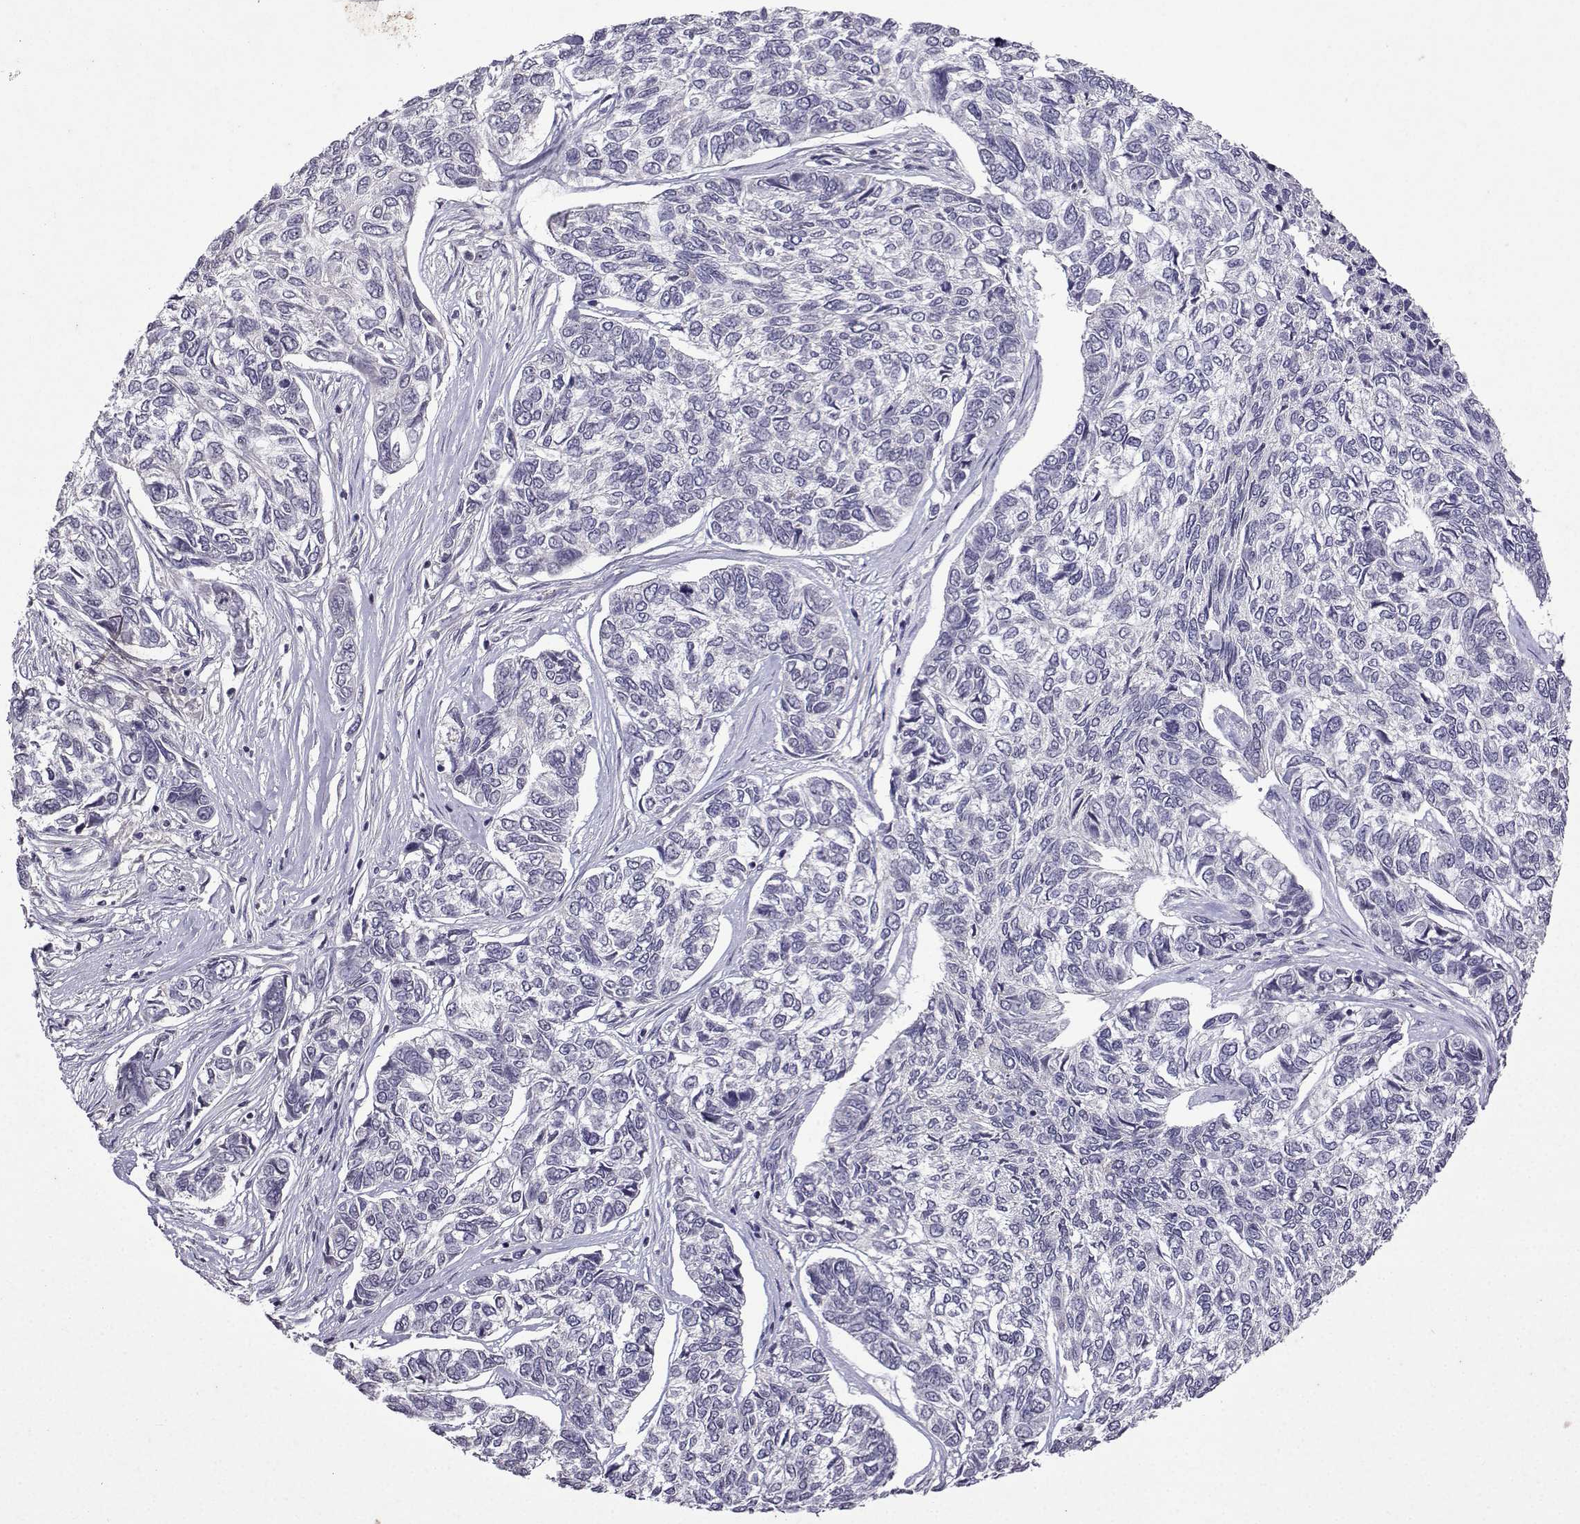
{"staining": {"intensity": "negative", "quantity": "none", "location": "none"}, "tissue": "skin cancer", "cell_type": "Tumor cells", "image_type": "cancer", "snomed": [{"axis": "morphology", "description": "Basal cell carcinoma"}, {"axis": "topography", "description": "Skin"}], "caption": "Micrograph shows no protein expression in tumor cells of skin cancer tissue.", "gene": "CCL28", "patient": {"sex": "female", "age": 65}}